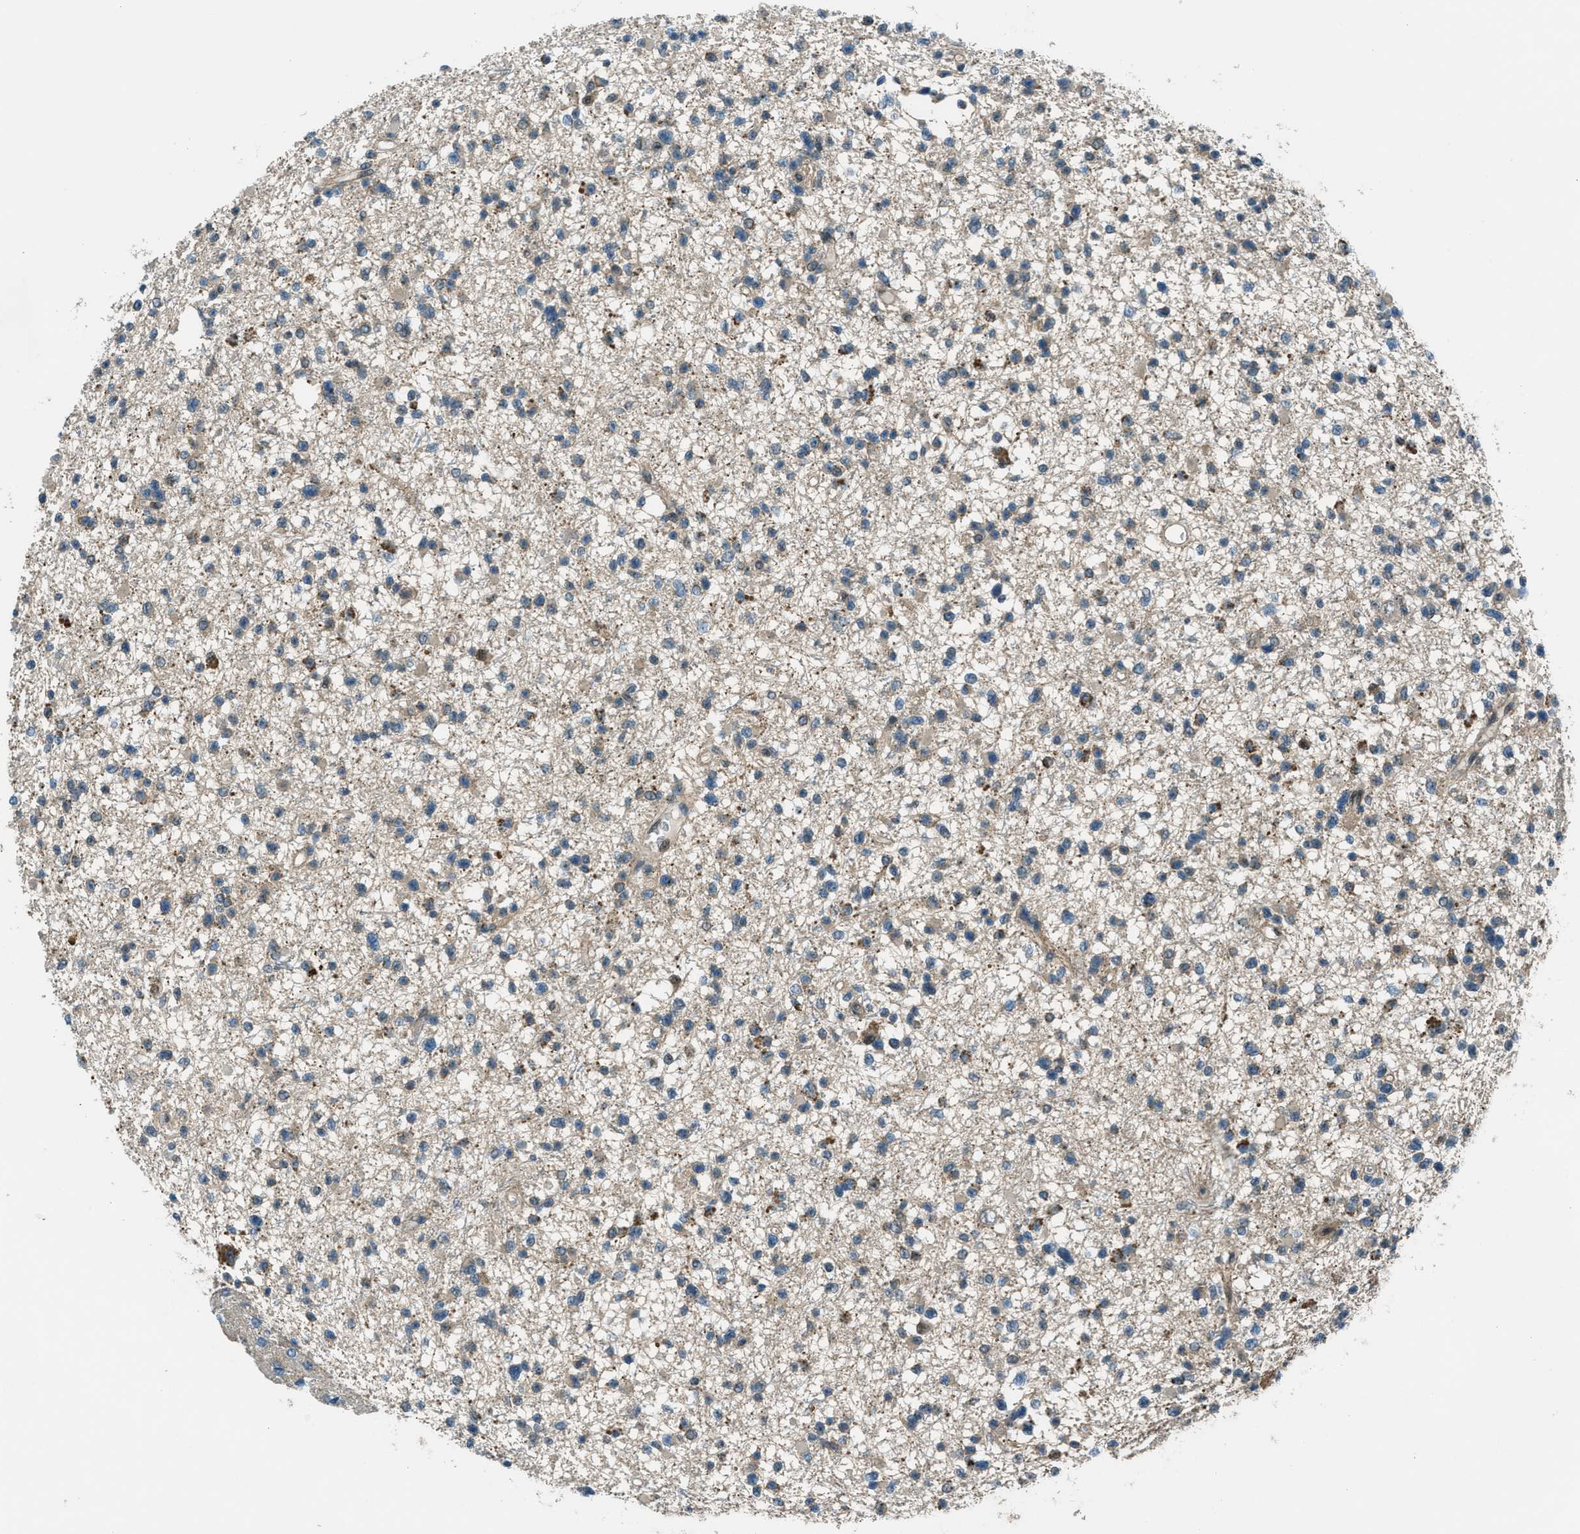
{"staining": {"intensity": "weak", "quantity": ">75%", "location": "cytoplasmic/membranous"}, "tissue": "glioma", "cell_type": "Tumor cells", "image_type": "cancer", "snomed": [{"axis": "morphology", "description": "Glioma, malignant, Low grade"}, {"axis": "topography", "description": "Brain"}], "caption": "High-power microscopy captured an immunohistochemistry photomicrograph of glioma, revealing weak cytoplasmic/membranous staining in approximately >75% of tumor cells.", "gene": "NPEPL1", "patient": {"sex": "female", "age": 22}}